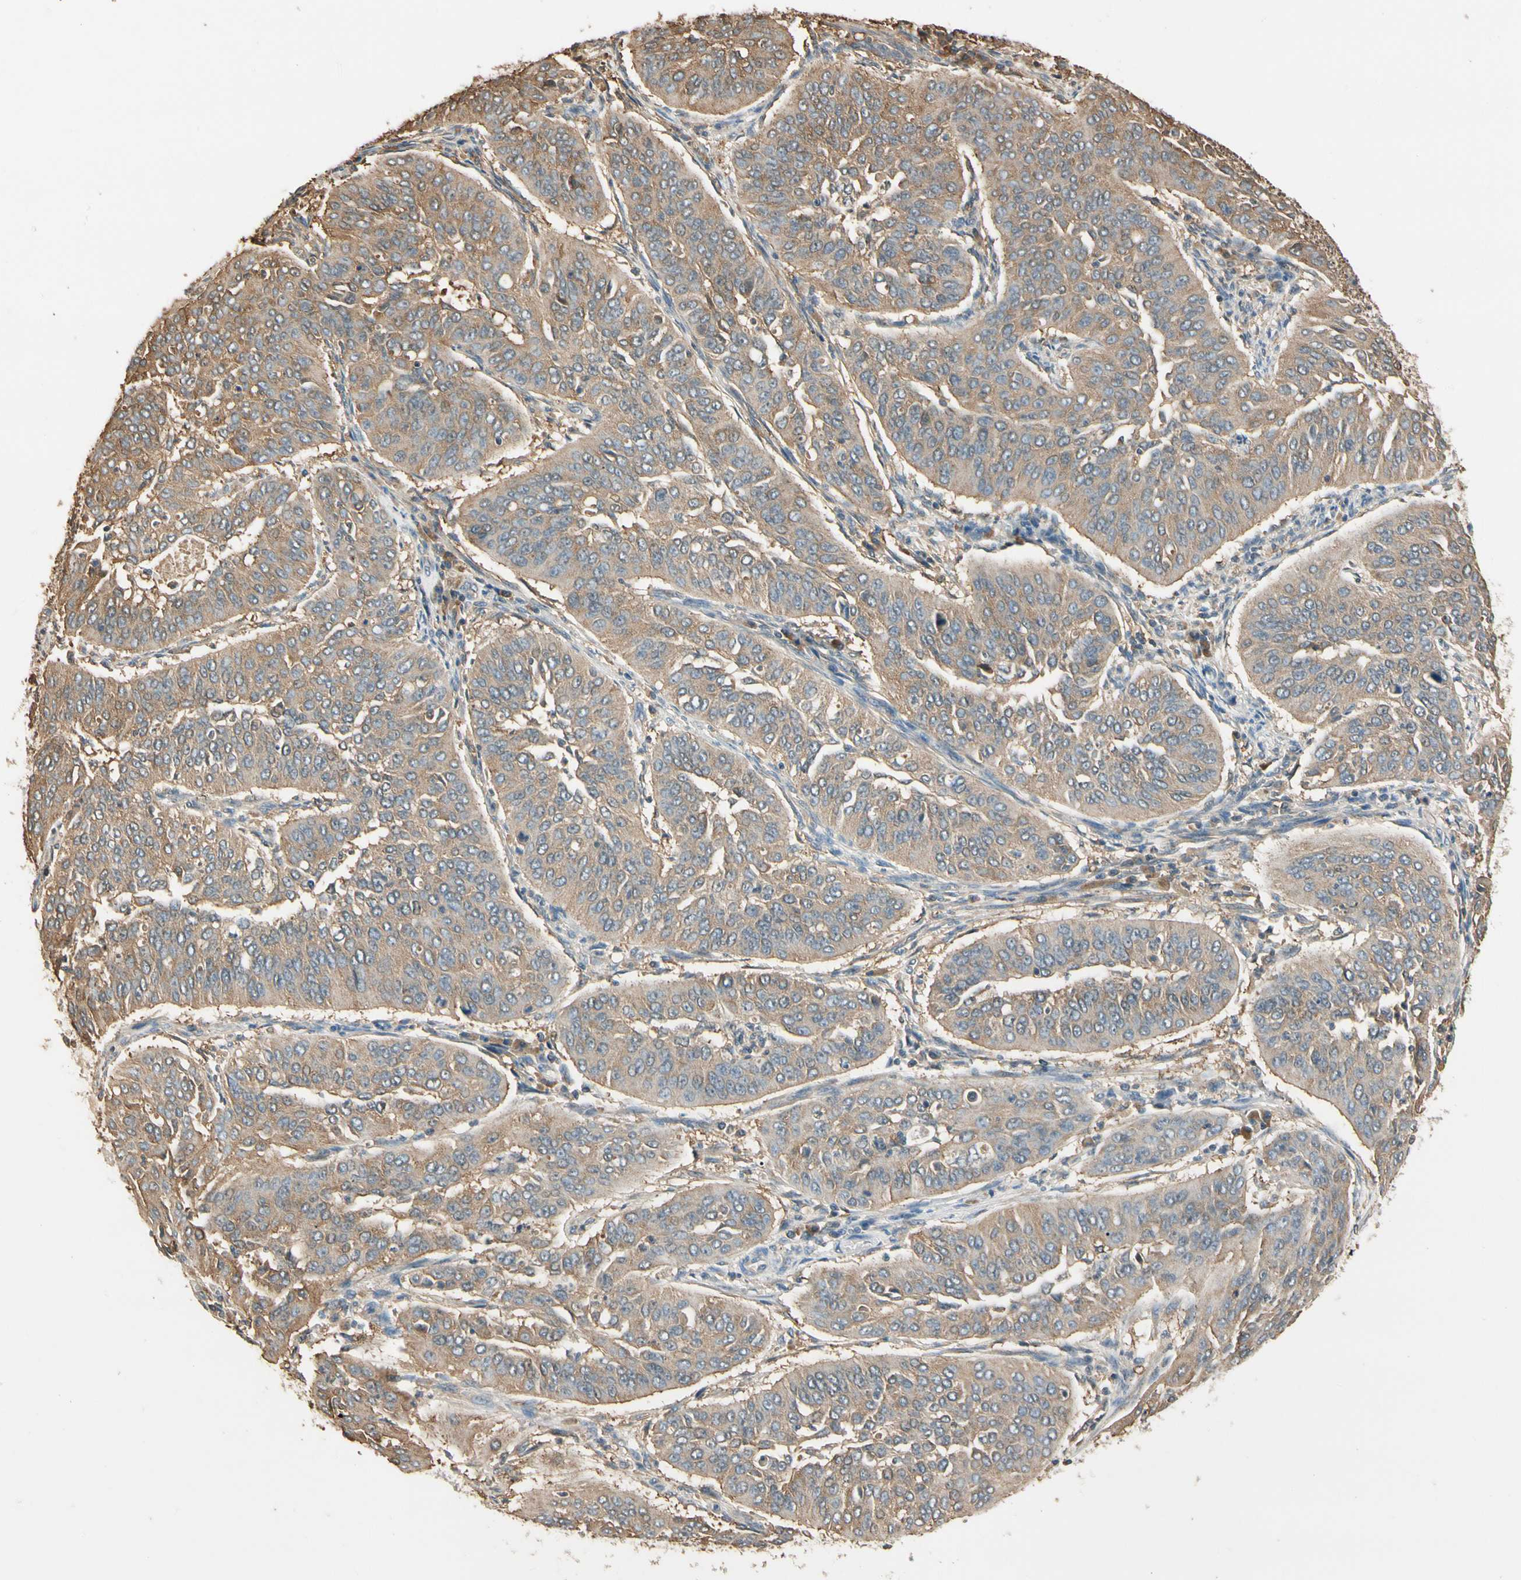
{"staining": {"intensity": "moderate", "quantity": ">75%", "location": "cytoplasmic/membranous"}, "tissue": "cervical cancer", "cell_type": "Tumor cells", "image_type": "cancer", "snomed": [{"axis": "morphology", "description": "Normal tissue, NOS"}, {"axis": "morphology", "description": "Squamous cell carcinoma, NOS"}, {"axis": "topography", "description": "Cervix"}], "caption": "A medium amount of moderate cytoplasmic/membranous positivity is identified in approximately >75% of tumor cells in squamous cell carcinoma (cervical) tissue.", "gene": "CDH6", "patient": {"sex": "female", "age": 39}}